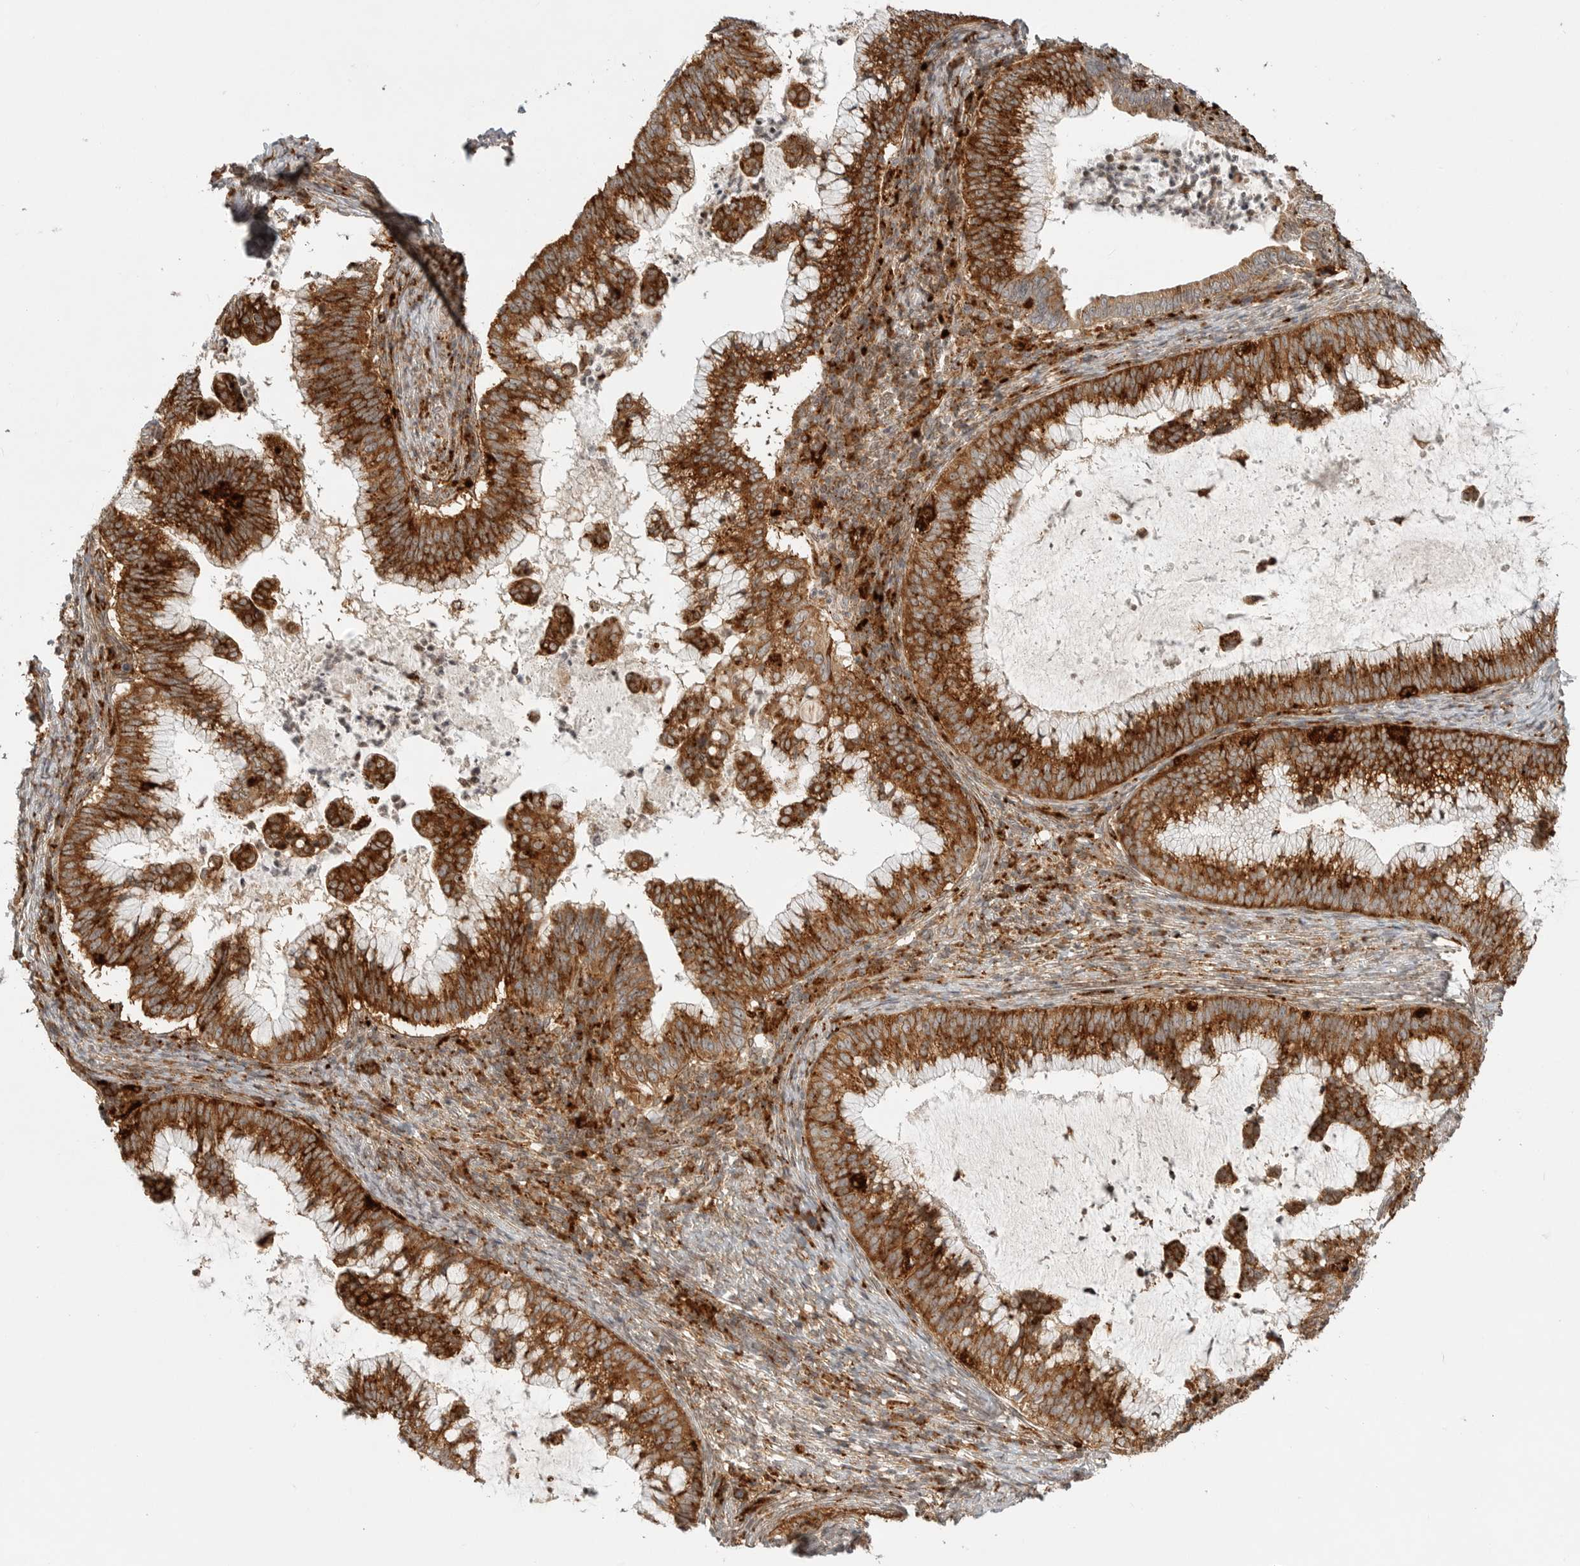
{"staining": {"intensity": "strong", "quantity": ">75%", "location": "cytoplasmic/membranous"}, "tissue": "cervical cancer", "cell_type": "Tumor cells", "image_type": "cancer", "snomed": [{"axis": "morphology", "description": "Adenocarcinoma, NOS"}, {"axis": "topography", "description": "Cervix"}], "caption": "Tumor cells display strong cytoplasmic/membranous positivity in approximately >75% of cells in cervical adenocarcinoma.", "gene": "IDUA", "patient": {"sex": "female", "age": 36}}